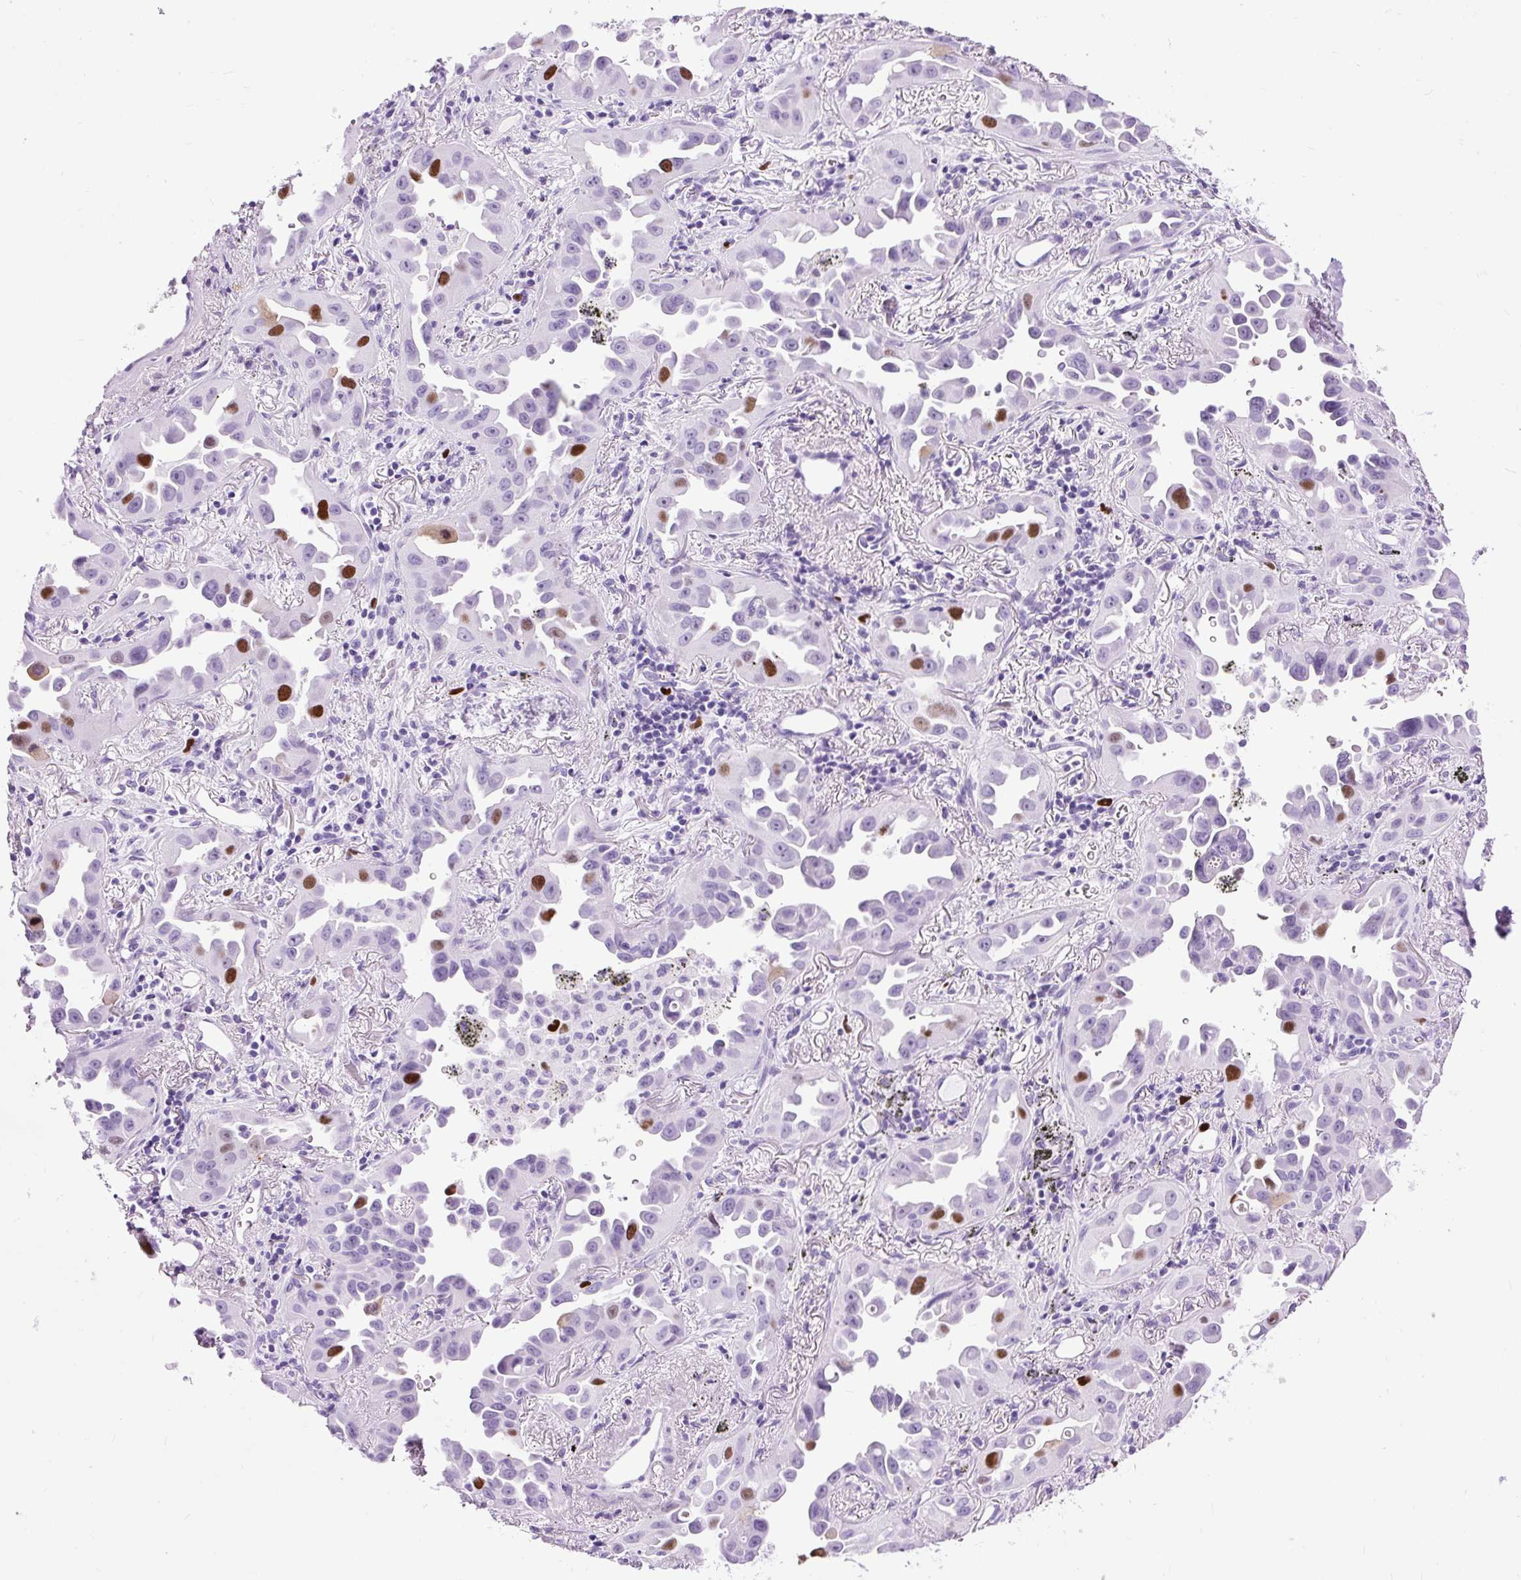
{"staining": {"intensity": "strong", "quantity": "<25%", "location": "nuclear"}, "tissue": "lung cancer", "cell_type": "Tumor cells", "image_type": "cancer", "snomed": [{"axis": "morphology", "description": "Adenocarcinoma, NOS"}, {"axis": "topography", "description": "Lung"}], "caption": "Lung cancer was stained to show a protein in brown. There is medium levels of strong nuclear expression in approximately <25% of tumor cells. (DAB (3,3'-diaminobenzidine) IHC, brown staining for protein, blue staining for nuclei).", "gene": "RACGAP1", "patient": {"sex": "male", "age": 68}}